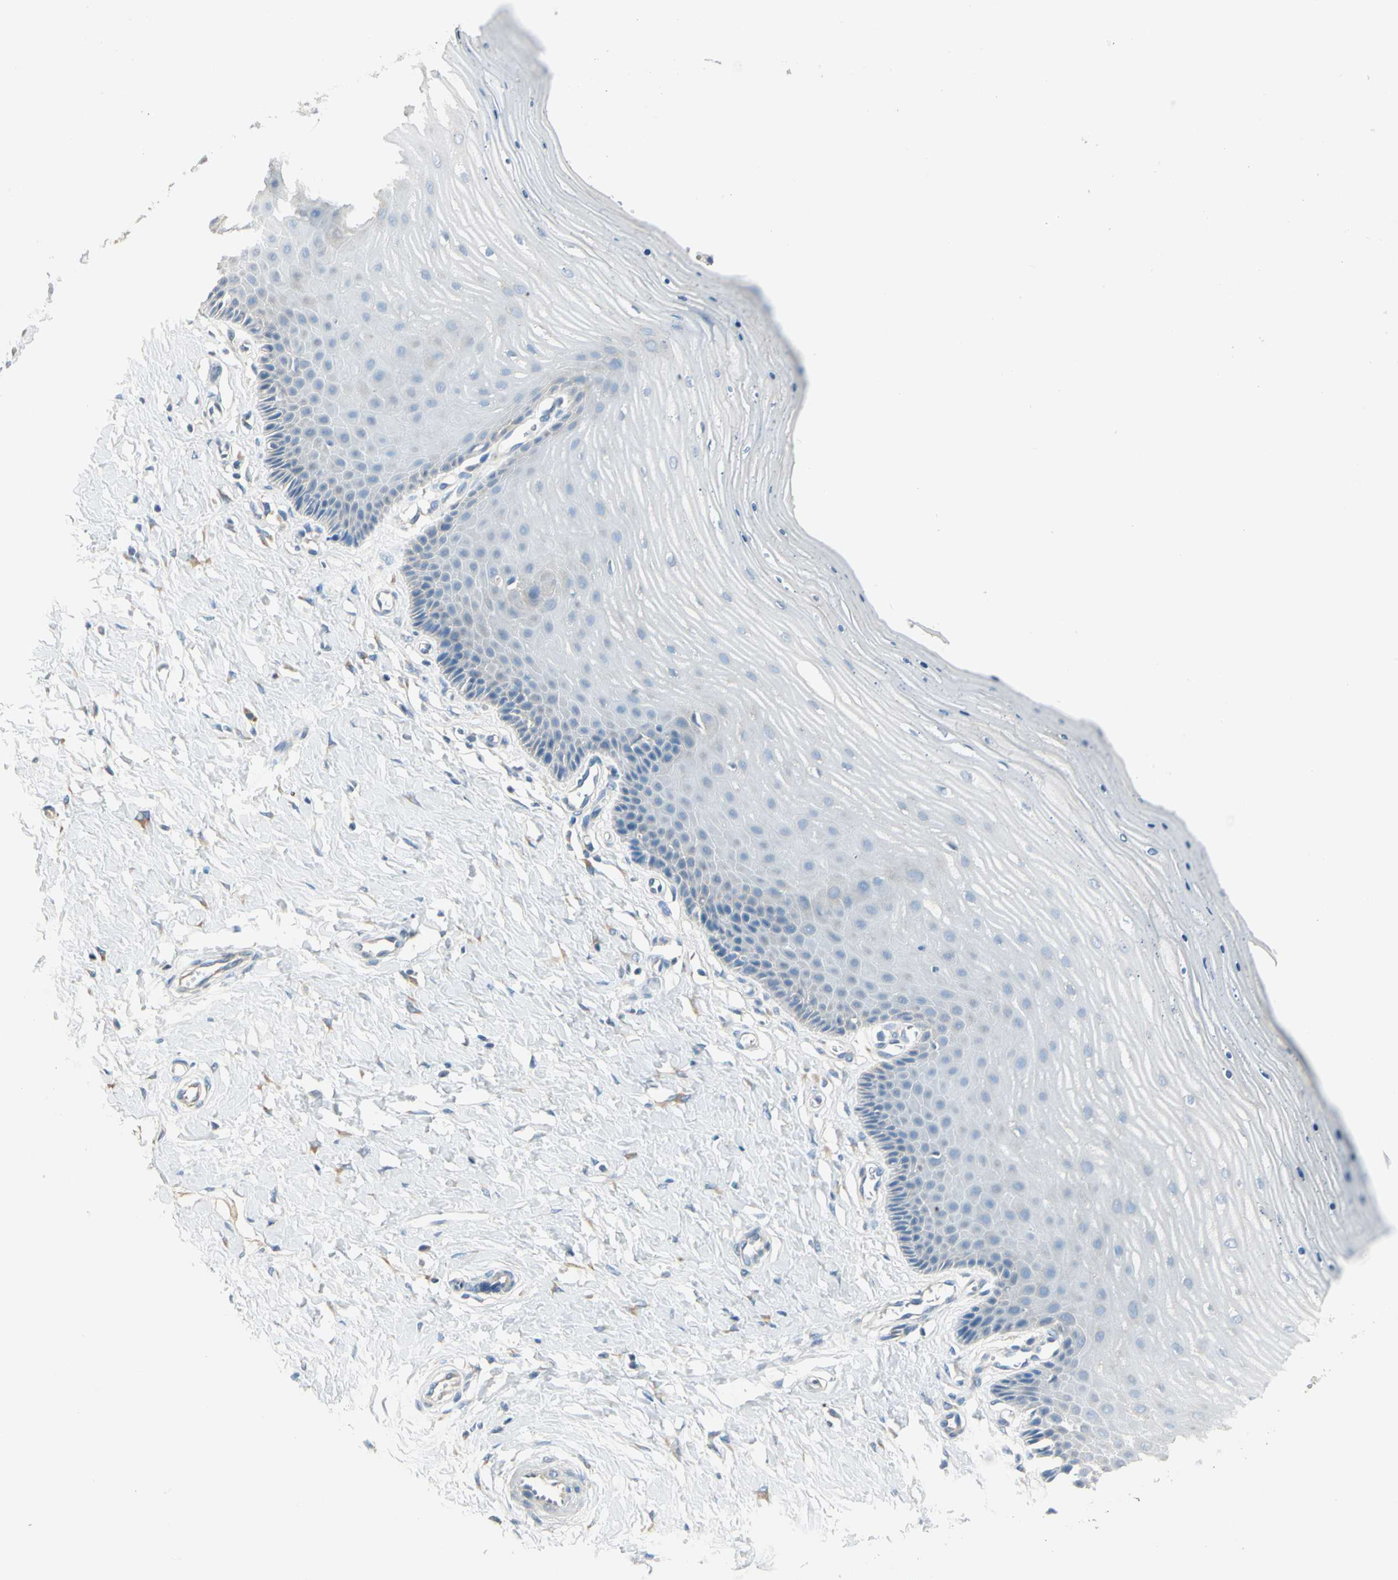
{"staining": {"intensity": "strong", "quantity": ">75%", "location": "cytoplasmic/membranous"}, "tissue": "cervix", "cell_type": "Glandular cells", "image_type": "normal", "snomed": [{"axis": "morphology", "description": "Normal tissue, NOS"}, {"axis": "topography", "description": "Cervix"}], "caption": "Immunohistochemistry (DAB) staining of unremarkable human cervix demonstrates strong cytoplasmic/membranous protein expression in approximately >75% of glandular cells.", "gene": "DUSP12", "patient": {"sex": "female", "age": 55}}